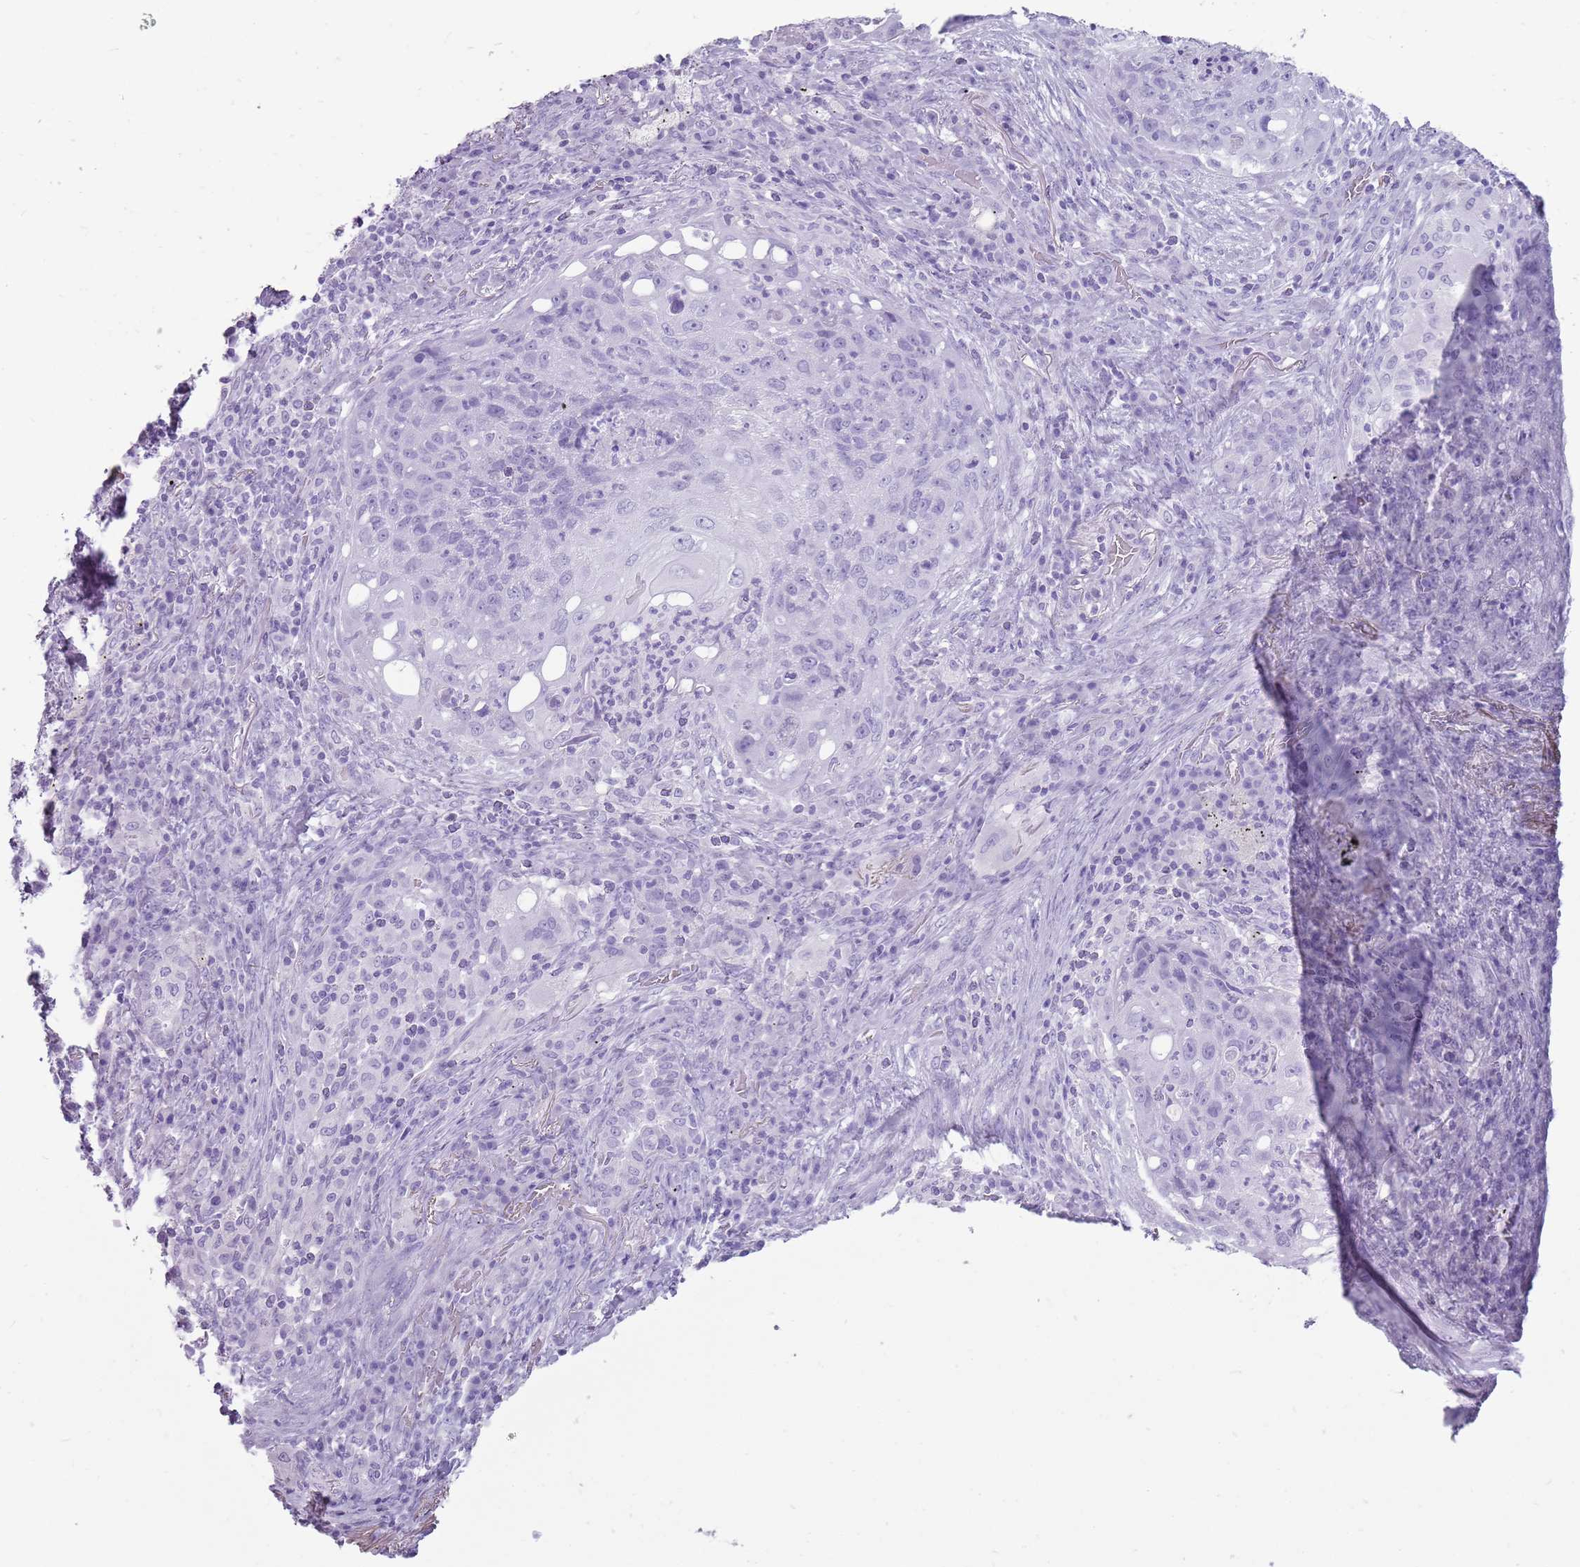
{"staining": {"intensity": "negative", "quantity": "none", "location": "none"}, "tissue": "lung cancer", "cell_type": "Tumor cells", "image_type": "cancer", "snomed": [{"axis": "morphology", "description": "Squamous cell carcinoma, NOS"}, {"axis": "topography", "description": "Lung"}], "caption": "IHC histopathology image of neoplastic tissue: human lung cancer stained with DAB shows no significant protein expression in tumor cells.", "gene": "NBPF3", "patient": {"sex": "female", "age": 63}}